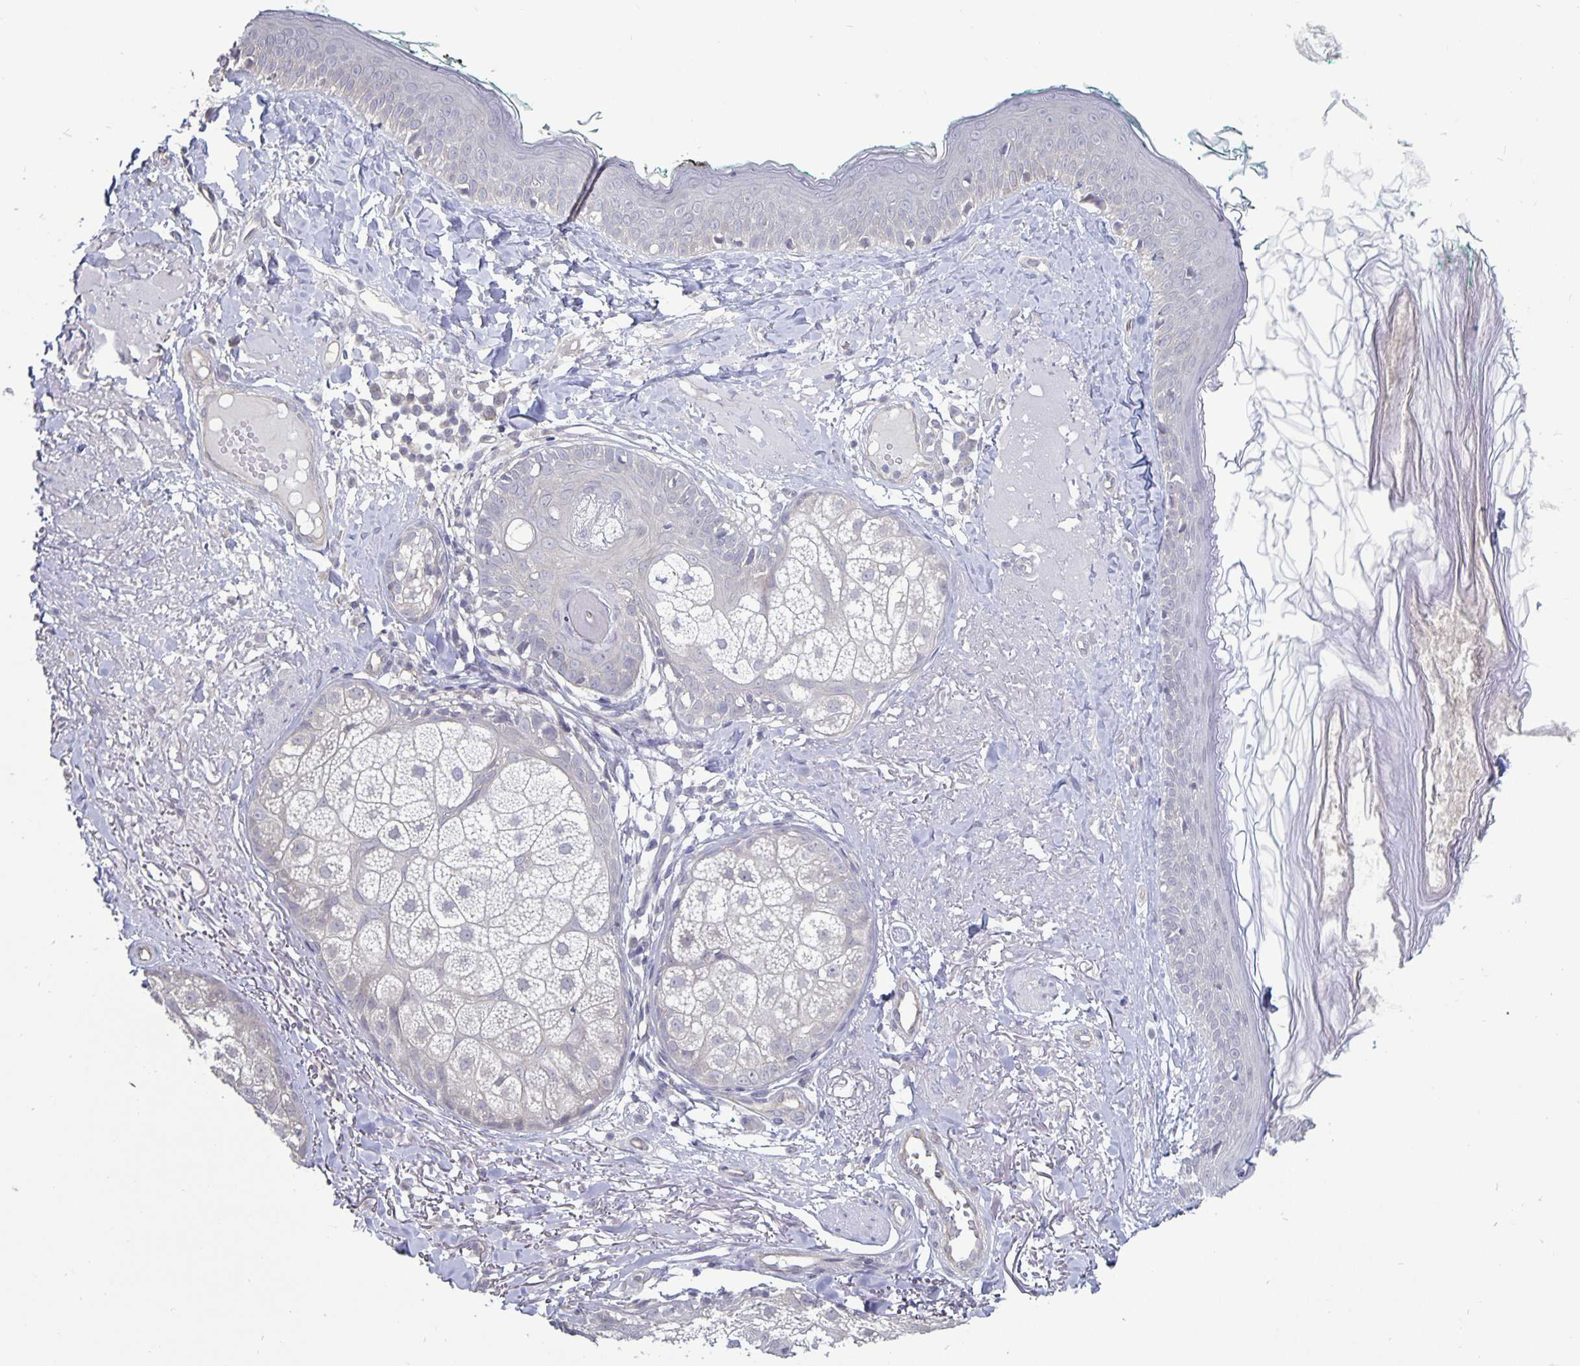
{"staining": {"intensity": "negative", "quantity": "none", "location": "none"}, "tissue": "skin", "cell_type": "Fibroblasts", "image_type": "normal", "snomed": [{"axis": "morphology", "description": "Normal tissue, NOS"}, {"axis": "topography", "description": "Skin"}], "caption": "A histopathology image of skin stained for a protein displays no brown staining in fibroblasts.", "gene": "PLCB3", "patient": {"sex": "male", "age": 73}}